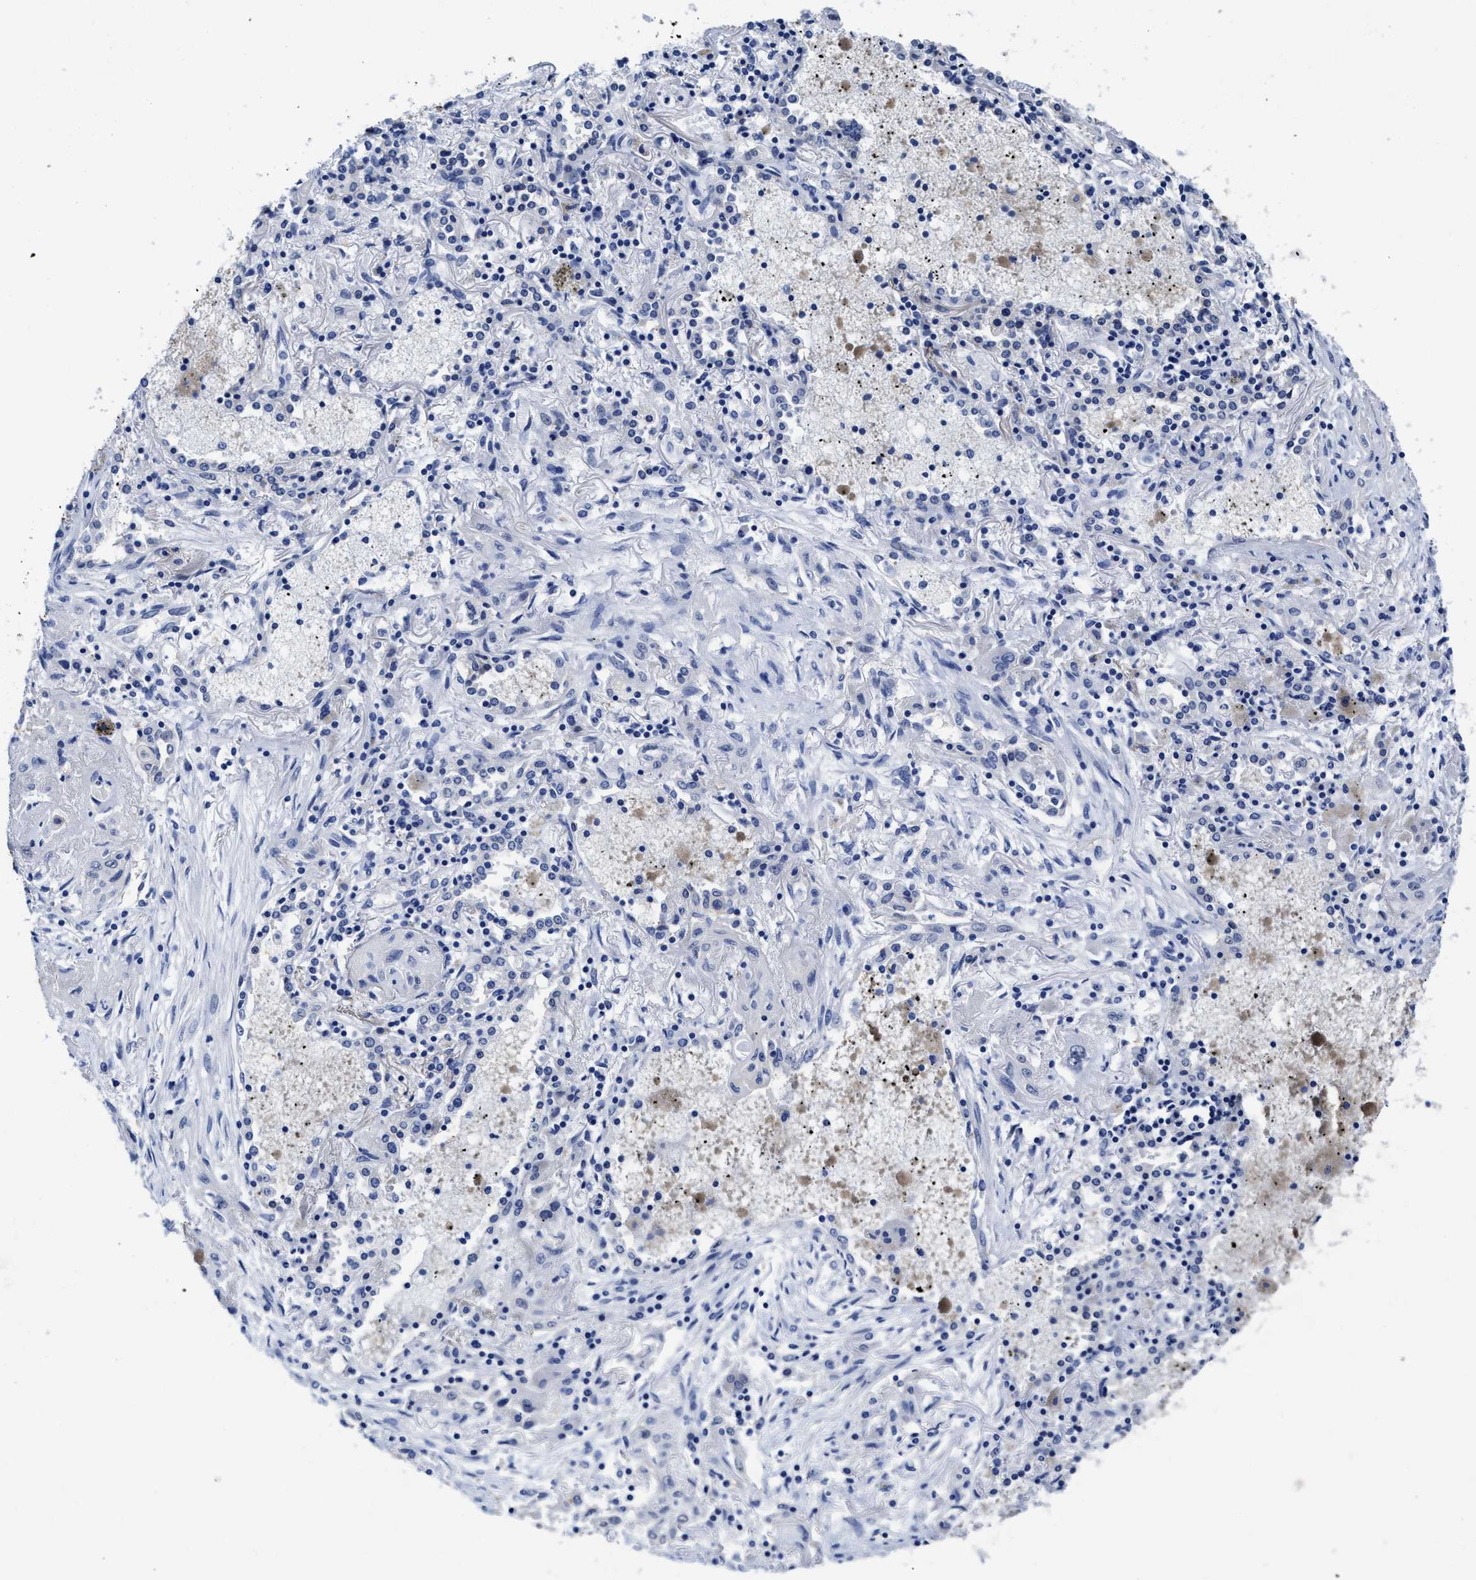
{"staining": {"intensity": "negative", "quantity": "none", "location": "none"}, "tissue": "lung cancer", "cell_type": "Tumor cells", "image_type": "cancer", "snomed": [{"axis": "morphology", "description": "Squamous cell carcinoma, NOS"}, {"axis": "topography", "description": "Lung"}], "caption": "IHC photomicrograph of neoplastic tissue: human lung cancer (squamous cell carcinoma) stained with DAB reveals no significant protein expression in tumor cells.", "gene": "HOOK1", "patient": {"sex": "female", "age": 47}}